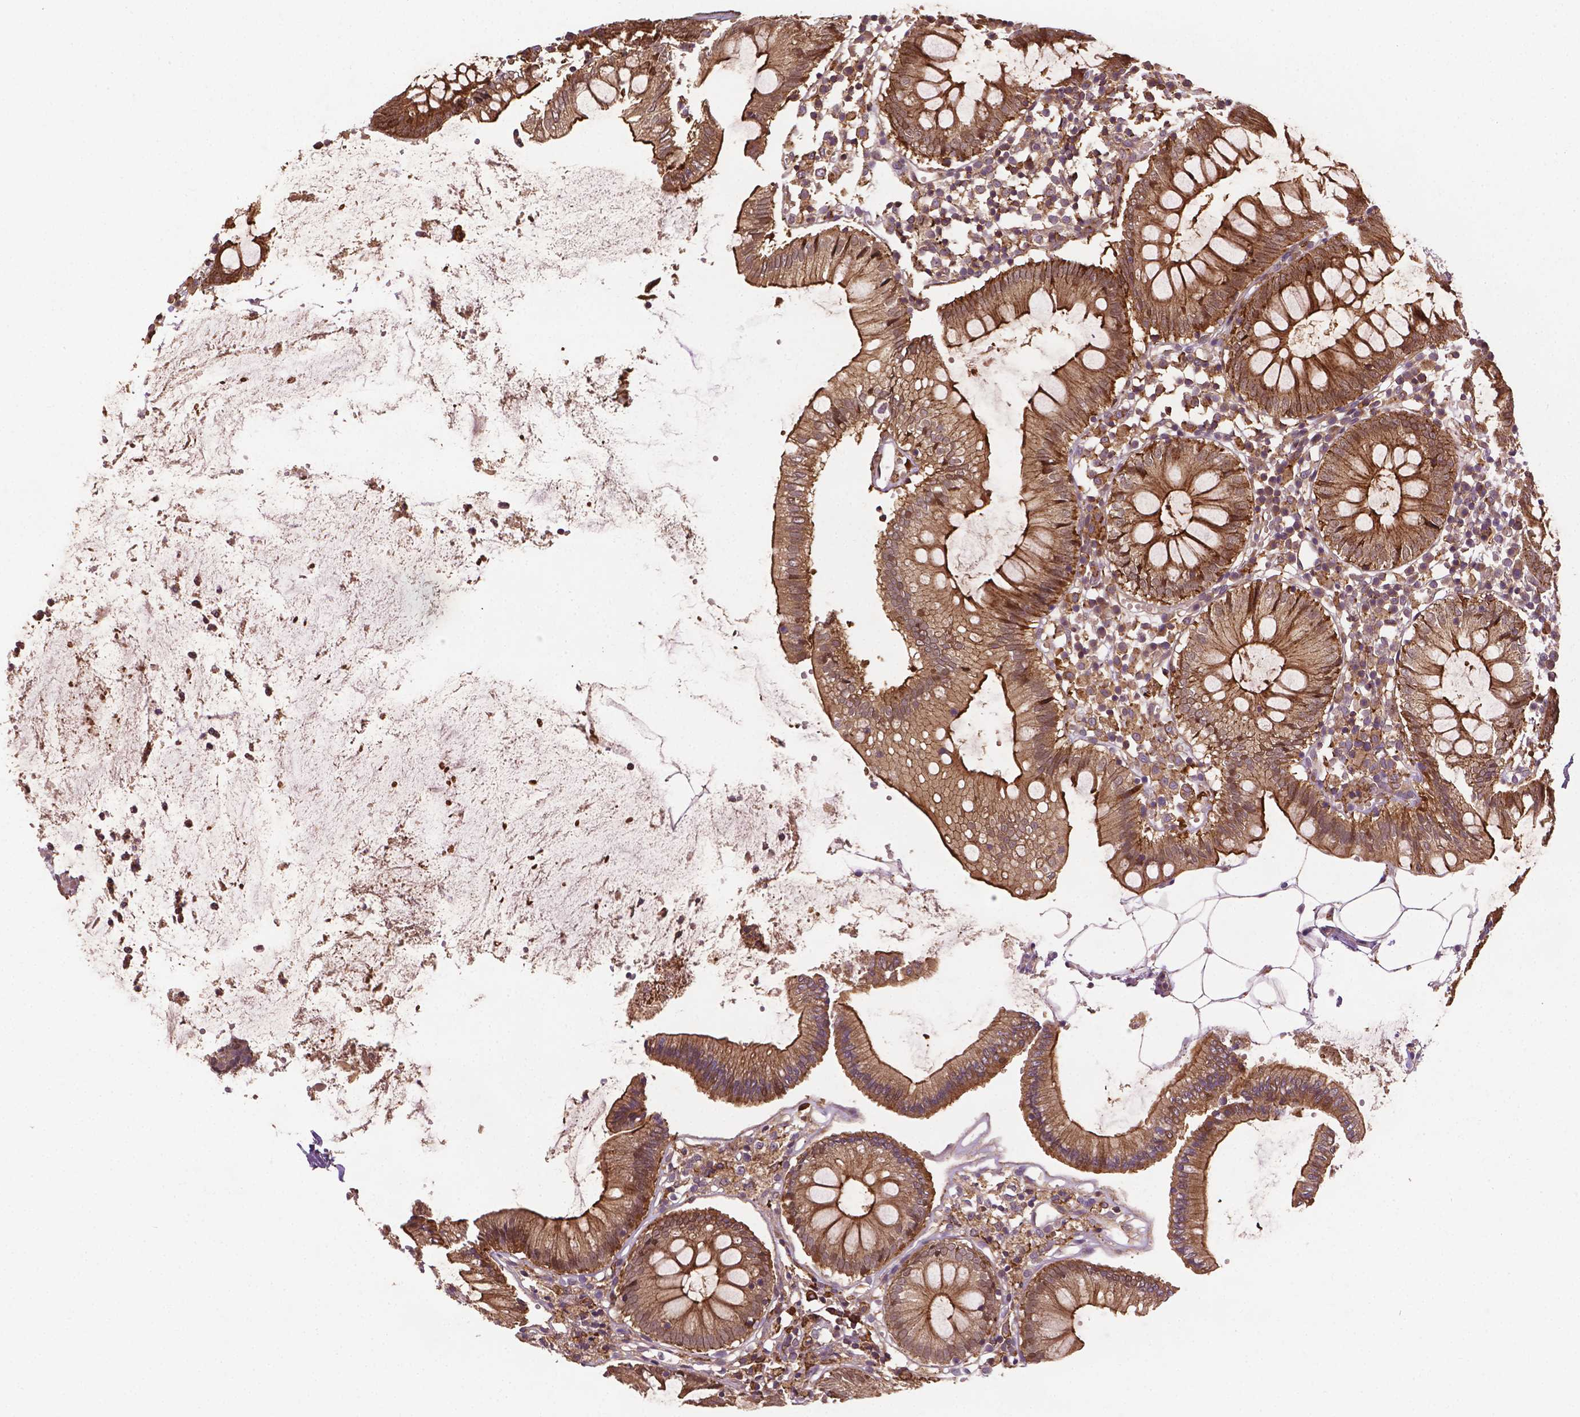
{"staining": {"intensity": "moderate", "quantity": ">75%", "location": "cytoplasmic/membranous"}, "tissue": "colon", "cell_type": "Endothelial cells", "image_type": "normal", "snomed": [{"axis": "morphology", "description": "Normal tissue, NOS"}, {"axis": "morphology", "description": "Adenocarcinoma, NOS"}, {"axis": "topography", "description": "Colon"}], "caption": "About >75% of endothelial cells in unremarkable human colon reveal moderate cytoplasmic/membranous protein positivity as visualized by brown immunohistochemical staining.", "gene": "ZMYND19", "patient": {"sex": "male", "age": 83}}